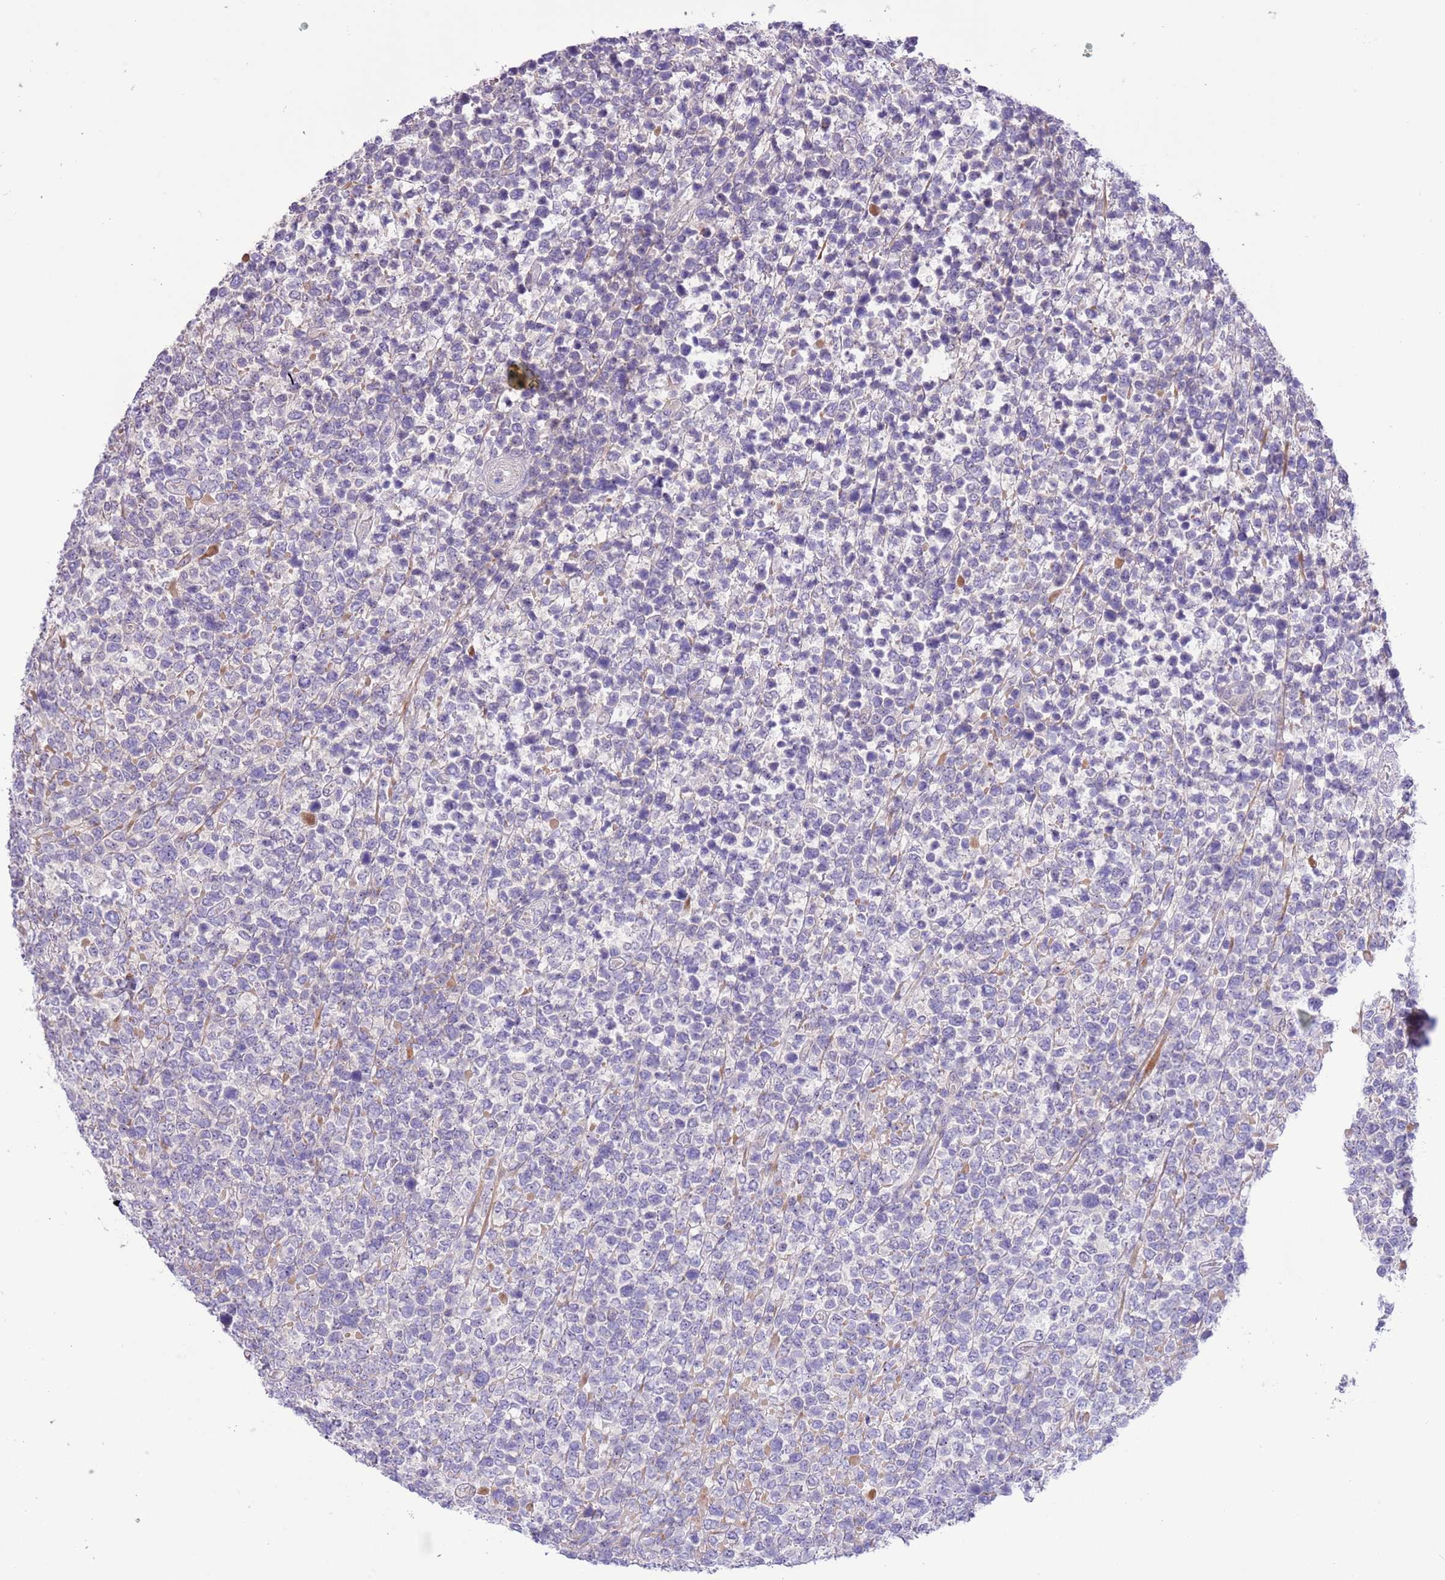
{"staining": {"intensity": "negative", "quantity": "none", "location": "none"}, "tissue": "lymphoma", "cell_type": "Tumor cells", "image_type": "cancer", "snomed": [{"axis": "morphology", "description": "Malignant lymphoma, non-Hodgkin's type, High grade"}, {"axis": "topography", "description": "Soft tissue"}], "caption": "This photomicrograph is of lymphoma stained with immunohistochemistry (IHC) to label a protein in brown with the nuclei are counter-stained blue. There is no positivity in tumor cells. Nuclei are stained in blue.", "gene": "PRR32", "patient": {"sex": "female", "age": 56}}